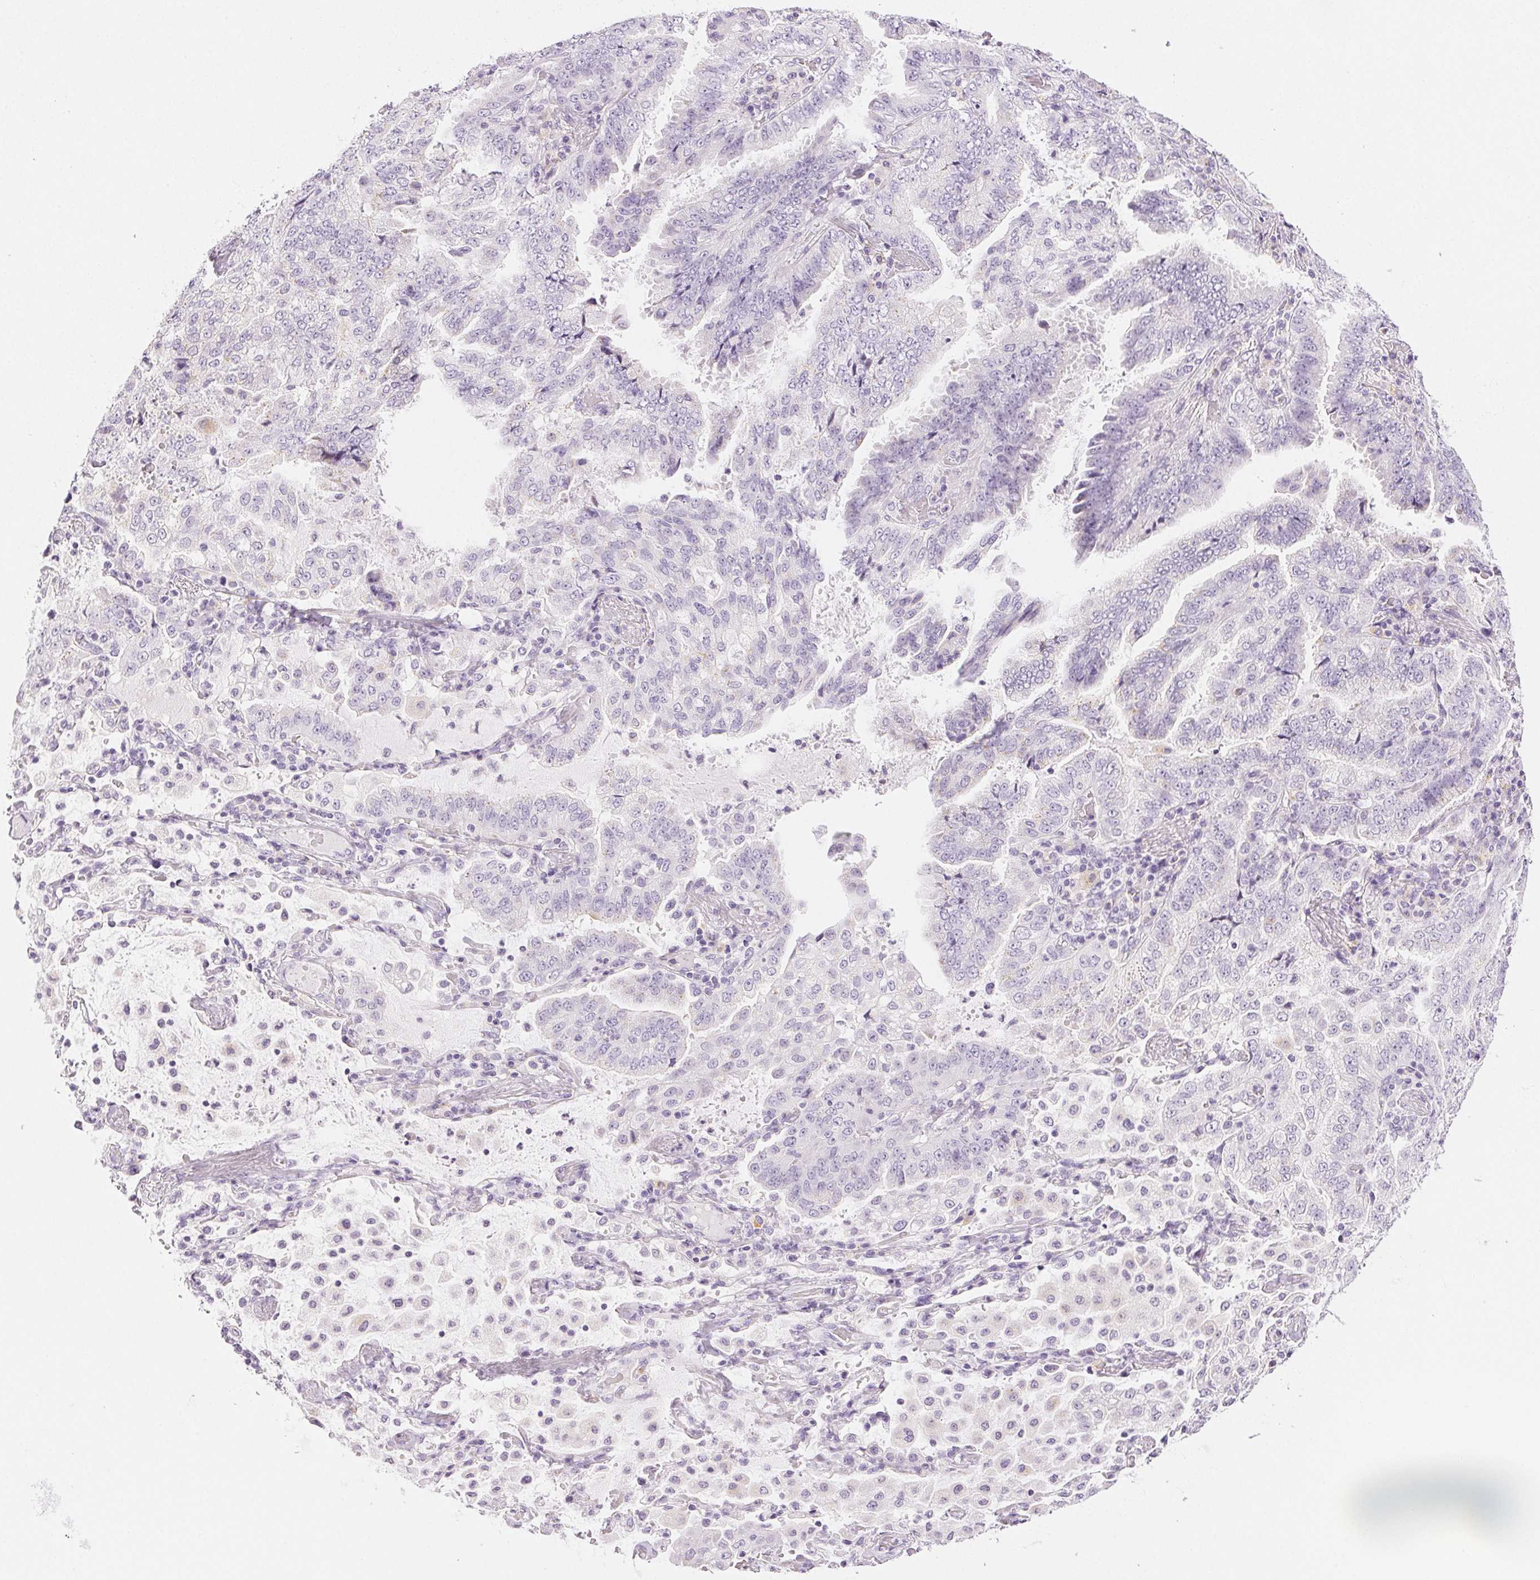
{"staining": {"intensity": "negative", "quantity": "none", "location": "none"}, "tissue": "lung cancer", "cell_type": "Tumor cells", "image_type": "cancer", "snomed": [{"axis": "morphology", "description": "Aneuploidy"}, {"axis": "morphology", "description": "Adenocarcinoma, NOS"}, {"axis": "morphology", "description": "Adenocarcinoma, metastatic, NOS"}, {"axis": "topography", "description": "Lymph node"}, {"axis": "topography", "description": "Lung"}], "caption": "IHC of metastatic adenocarcinoma (lung) reveals no positivity in tumor cells.", "gene": "SLC5A2", "patient": {"sex": "female", "age": 48}}